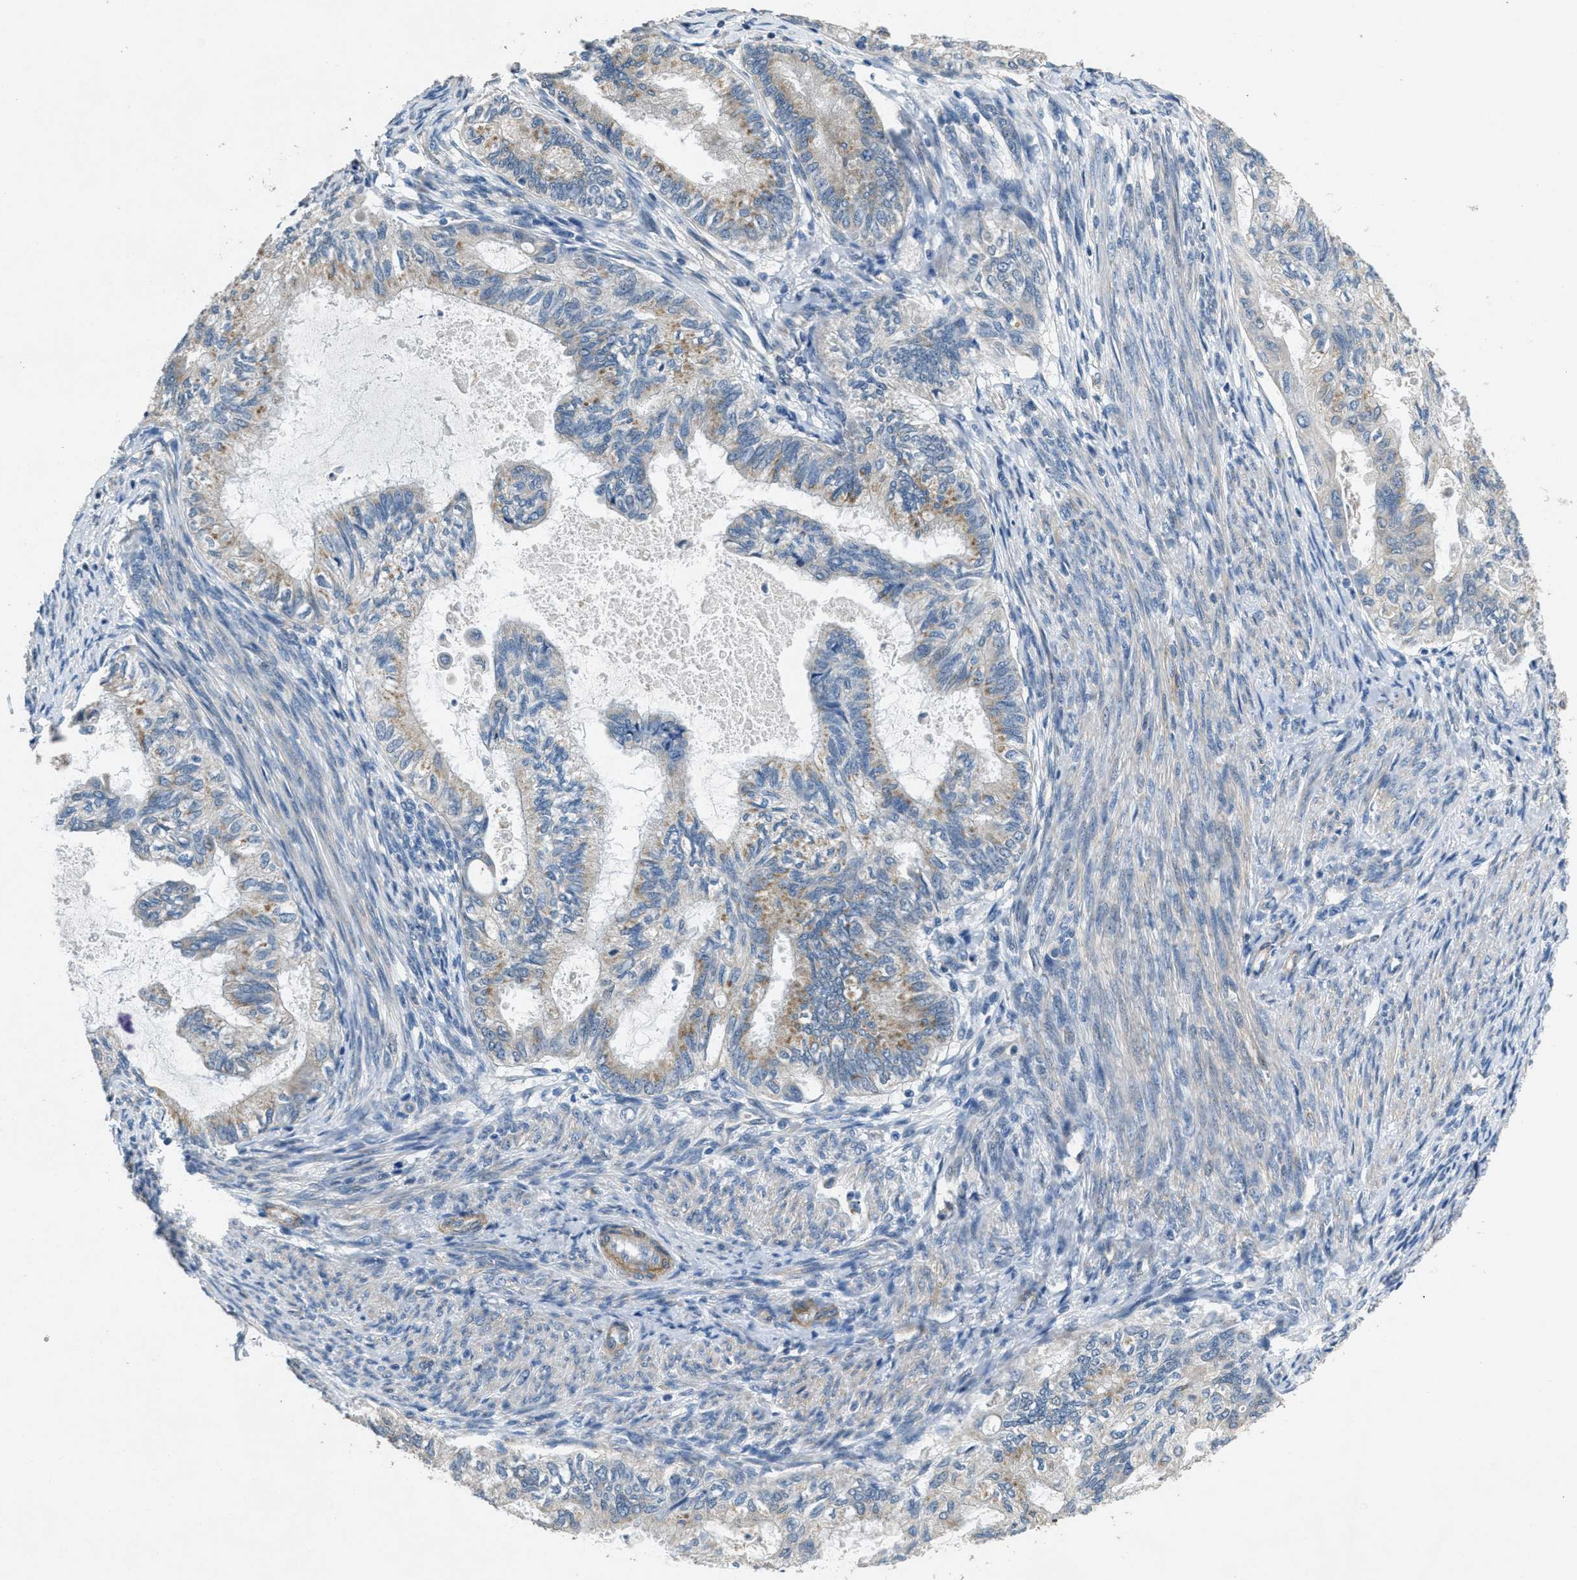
{"staining": {"intensity": "weak", "quantity": "25%-75%", "location": "cytoplasmic/membranous"}, "tissue": "cervical cancer", "cell_type": "Tumor cells", "image_type": "cancer", "snomed": [{"axis": "morphology", "description": "Normal tissue, NOS"}, {"axis": "morphology", "description": "Adenocarcinoma, NOS"}, {"axis": "topography", "description": "Cervix"}, {"axis": "topography", "description": "Endometrium"}], "caption": "Tumor cells display weak cytoplasmic/membranous staining in approximately 25%-75% of cells in cervical adenocarcinoma.", "gene": "TOMM70", "patient": {"sex": "female", "age": 86}}